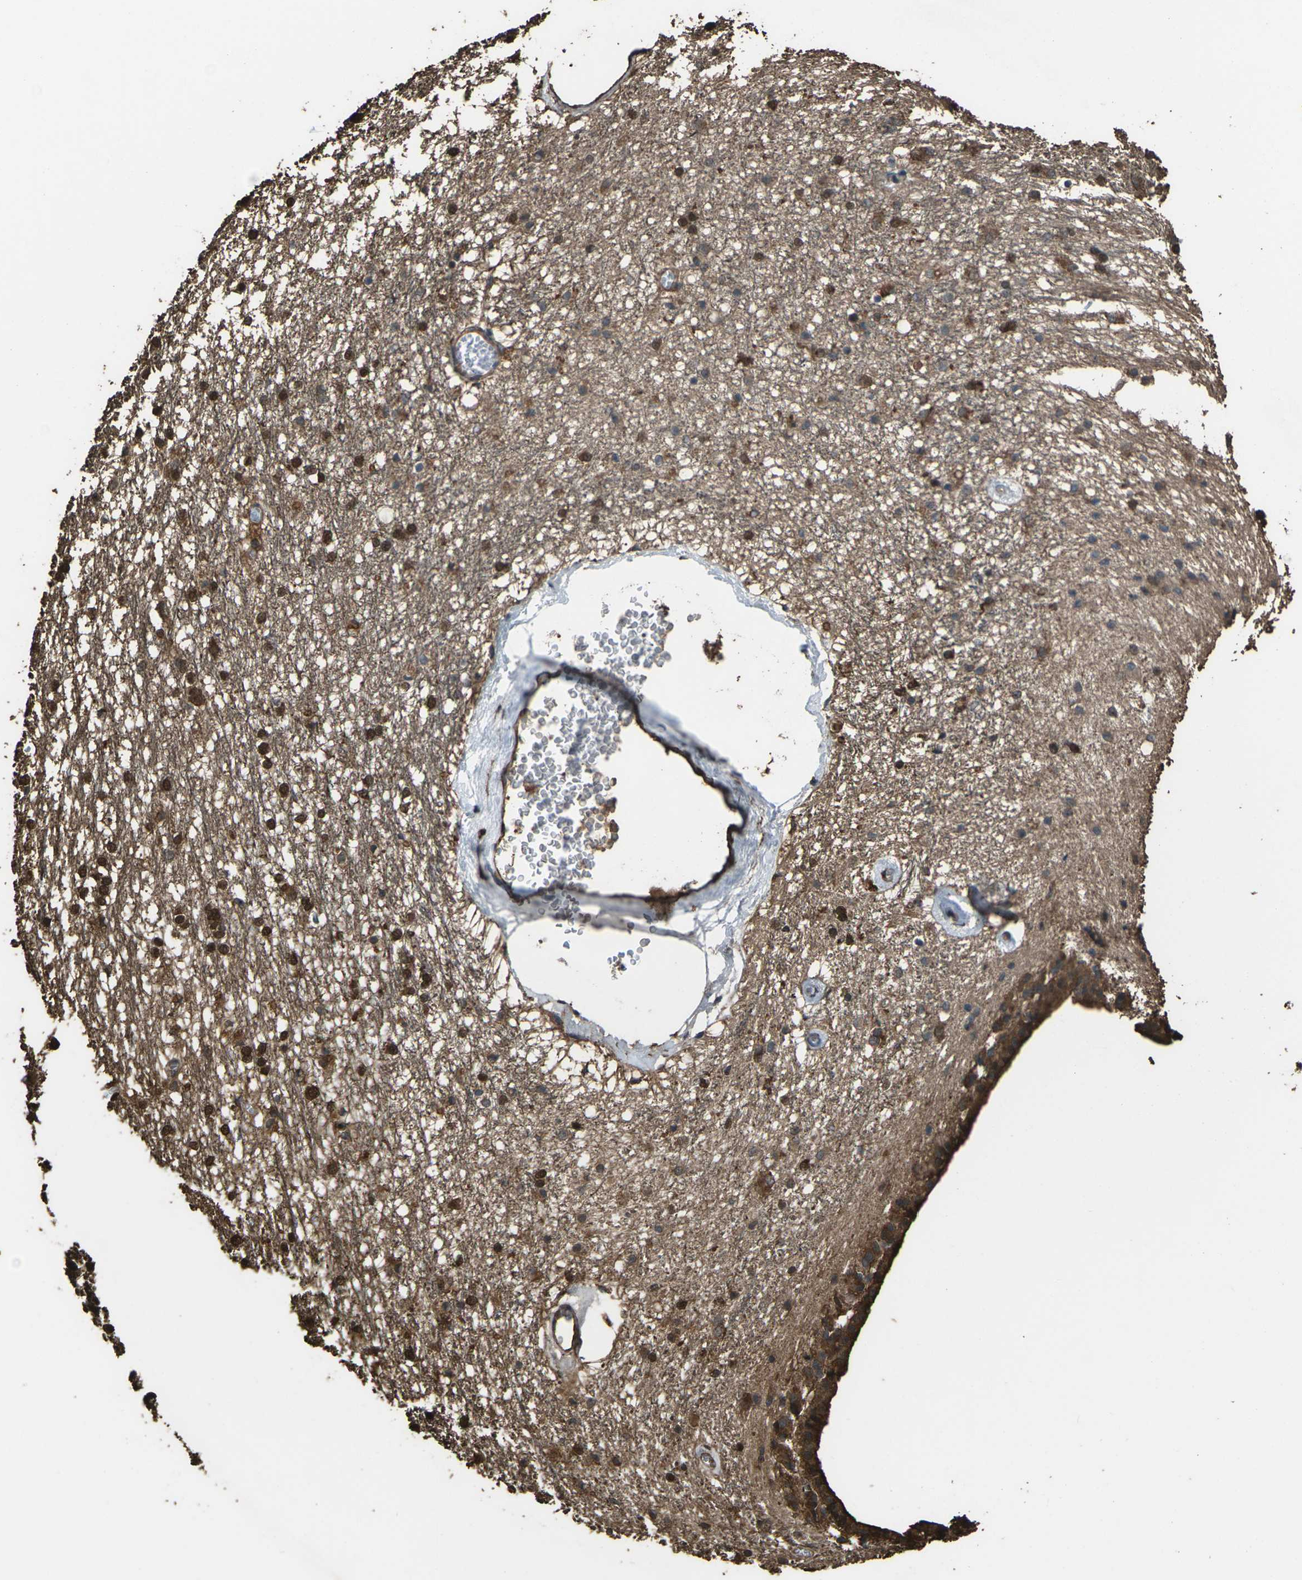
{"staining": {"intensity": "strong", "quantity": "<25%", "location": "nuclear"}, "tissue": "caudate", "cell_type": "Glial cells", "image_type": "normal", "snomed": [{"axis": "morphology", "description": "Normal tissue, NOS"}, {"axis": "topography", "description": "Lateral ventricle wall"}], "caption": "This image reveals normal caudate stained with immunohistochemistry (IHC) to label a protein in brown. The nuclear of glial cells show strong positivity for the protein. Nuclei are counter-stained blue.", "gene": "DHPS", "patient": {"sex": "female", "age": 19}}